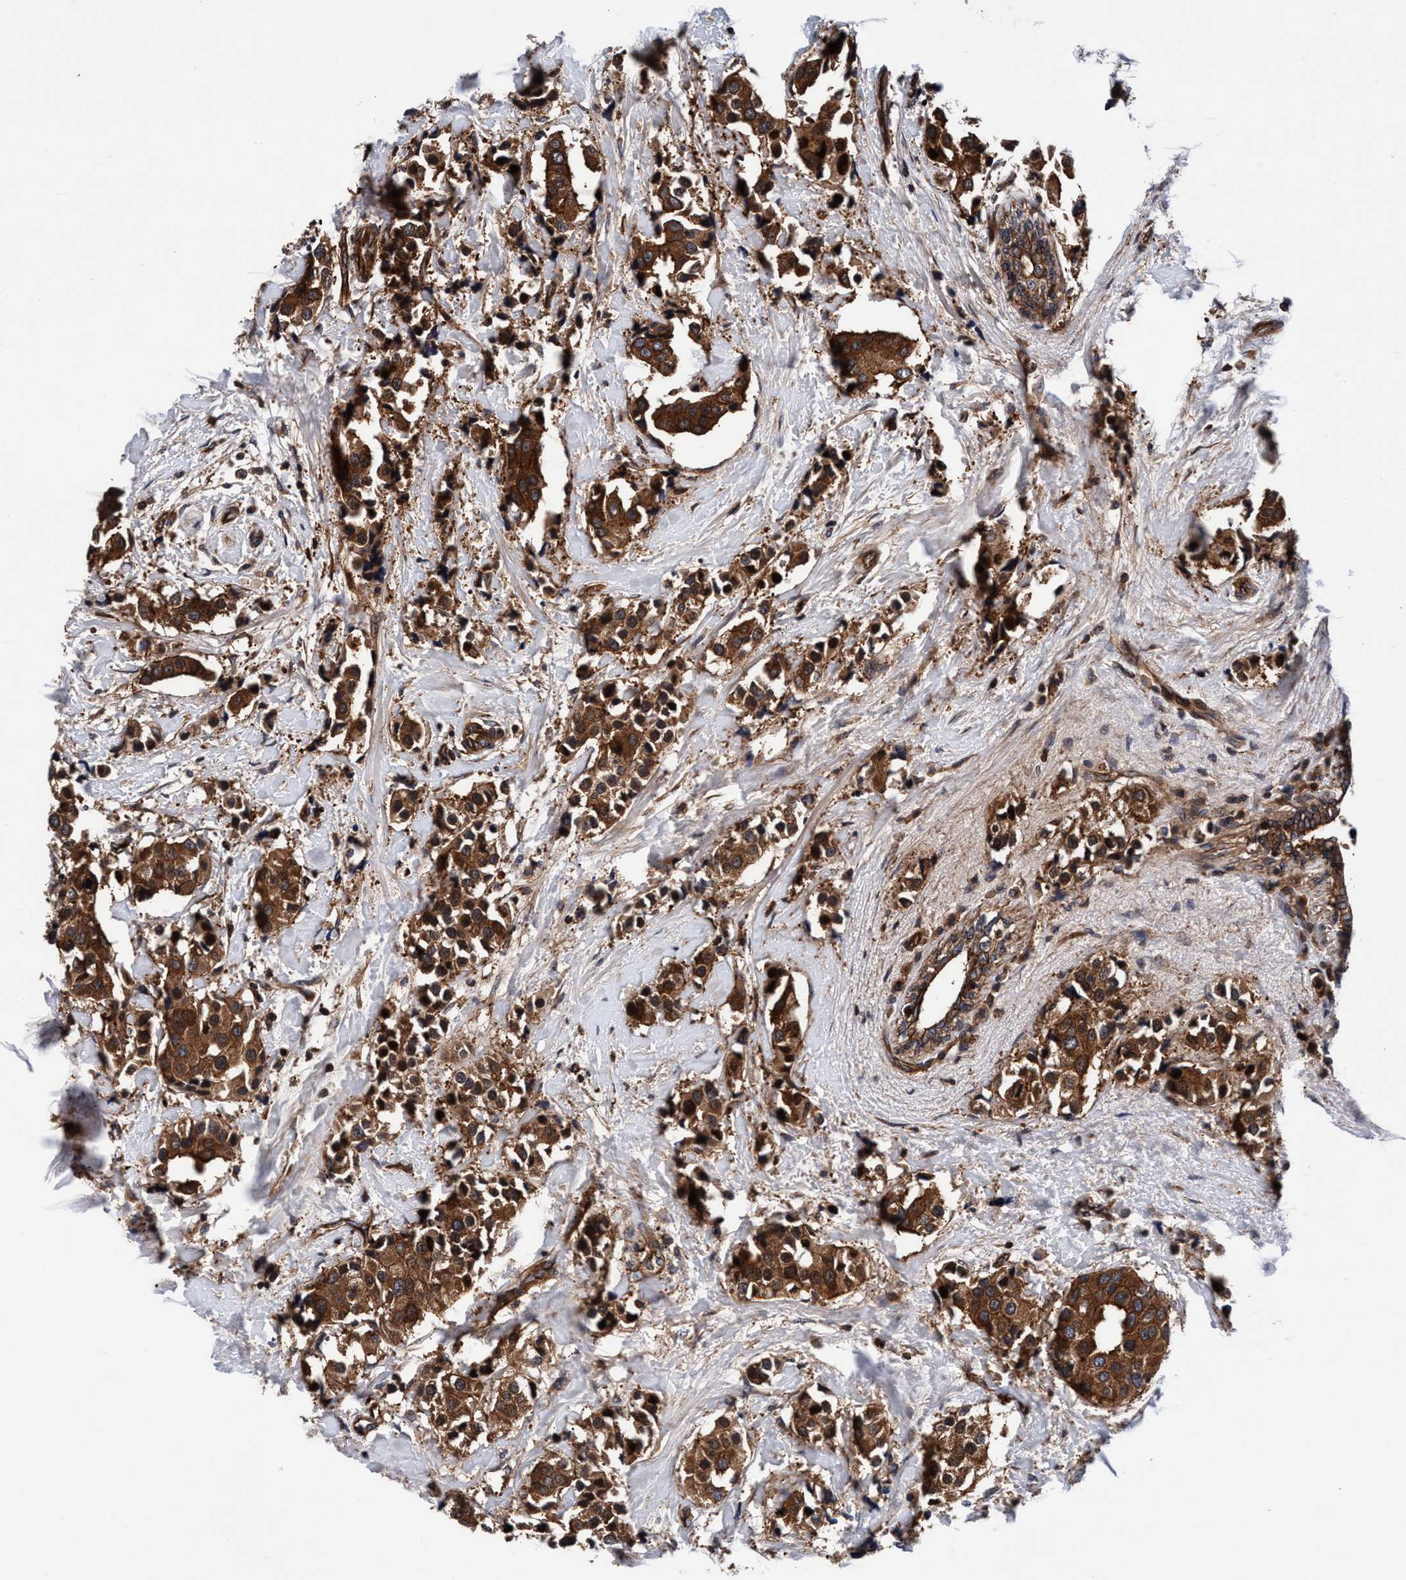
{"staining": {"intensity": "strong", "quantity": ">75%", "location": "cytoplasmic/membranous"}, "tissue": "breast cancer", "cell_type": "Tumor cells", "image_type": "cancer", "snomed": [{"axis": "morphology", "description": "Normal tissue, NOS"}, {"axis": "morphology", "description": "Duct carcinoma"}, {"axis": "topography", "description": "Breast"}], "caption": "This micrograph displays breast cancer stained with immunohistochemistry (IHC) to label a protein in brown. The cytoplasmic/membranous of tumor cells show strong positivity for the protein. Nuclei are counter-stained blue.", "gene": "MCM3AP", "patient": {"sex": "female", "age": 39}}